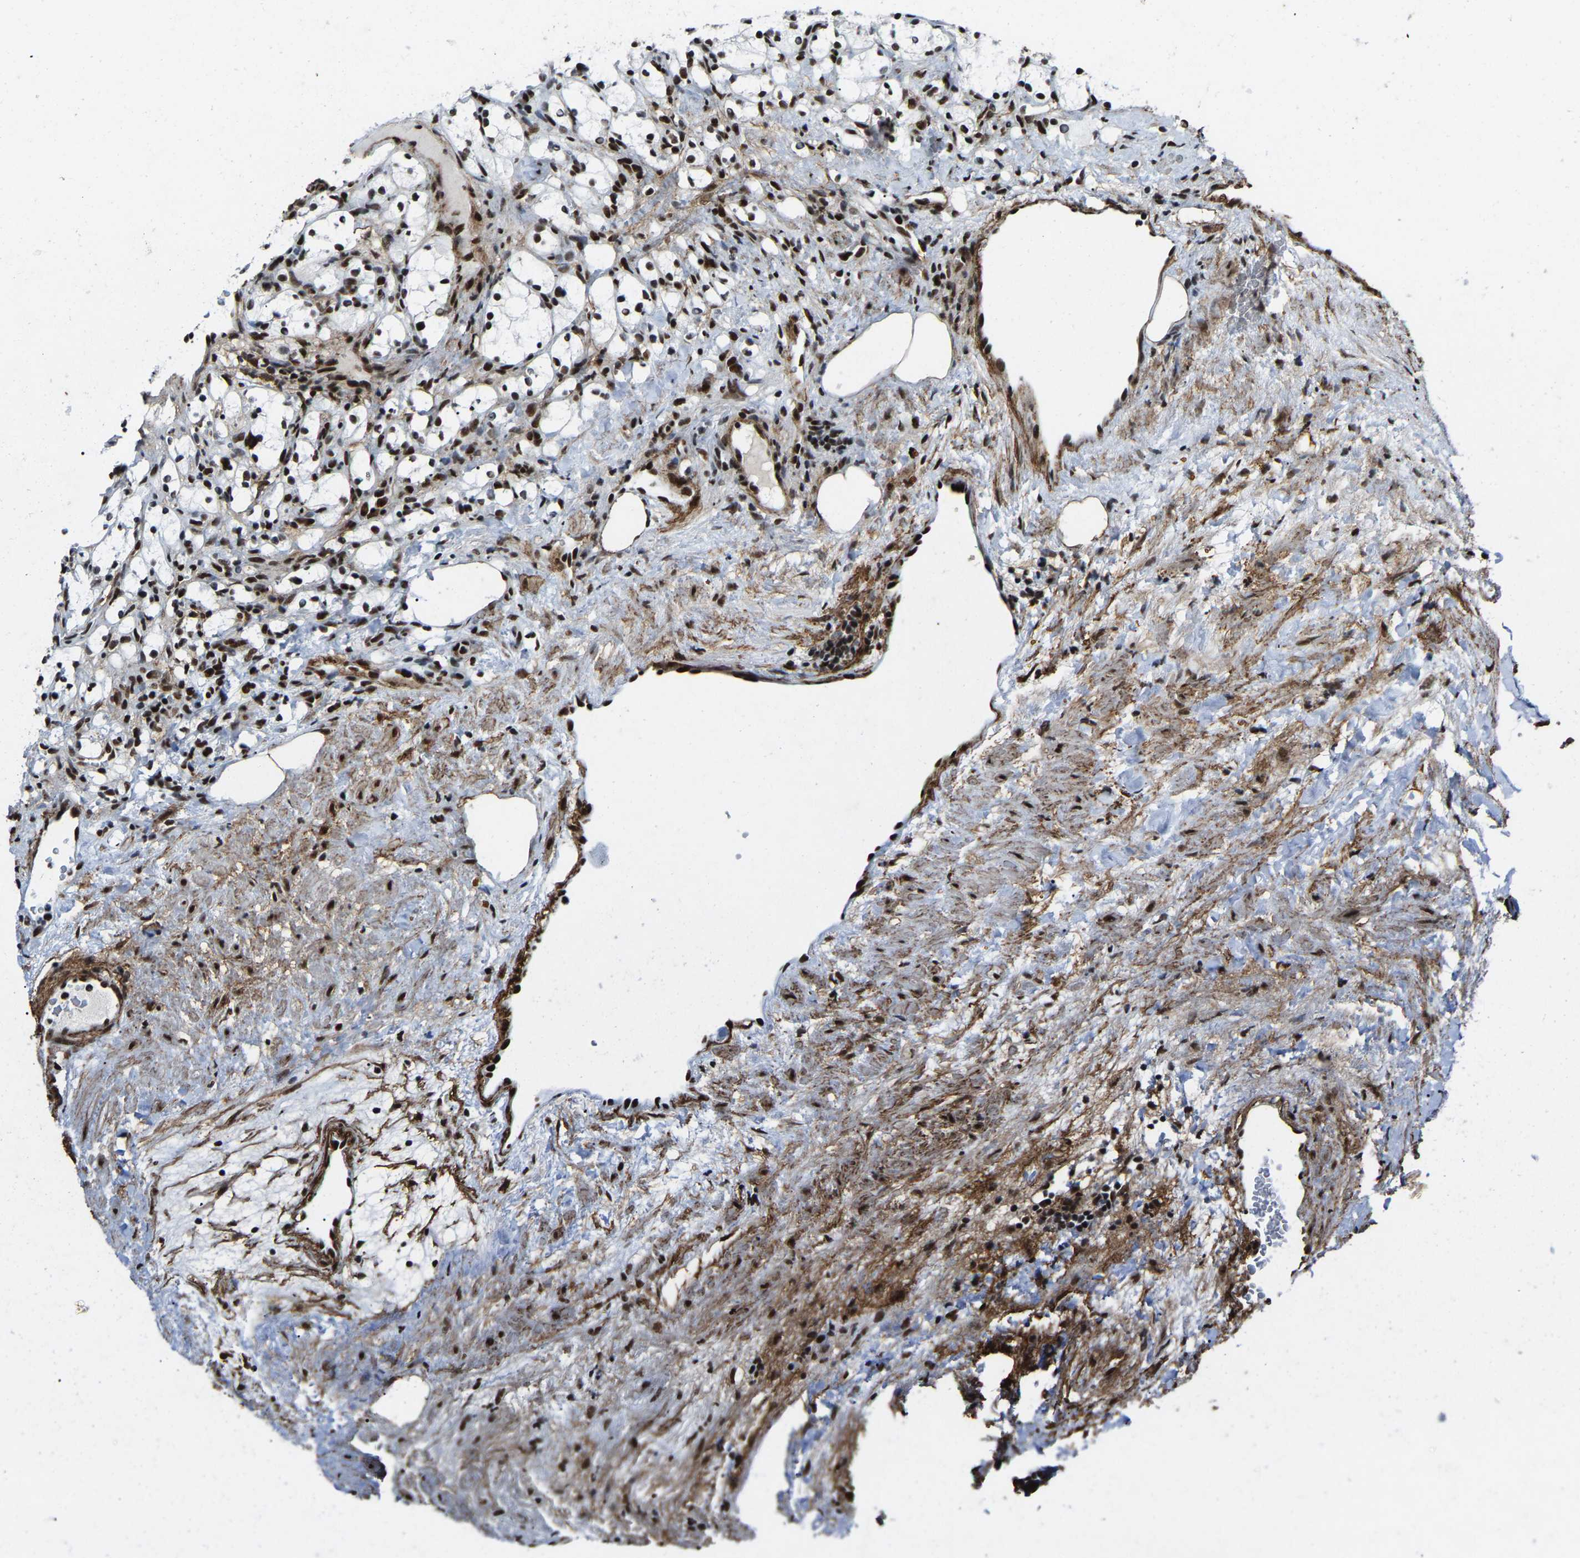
{"staining": {"intensity": "strong", "quantity": ">75%", "location": "nuclear"}, "tissue": "renal cancer", "cell_type": "Tumor cells", "image_type": "cancer", "snomed": [{"axis": "morphology", "description": "Adenocarcinoma, NOS"}, {"axis": "topography", "description": "Kidney"}], "caption": "Human adenocarcinoma (renal) stained with a brown dye reveals strong nuclear positive expression in about >75% of tumor cells.", "gene": "DDX5", "patient": {"sex": "female", "age": 69}}